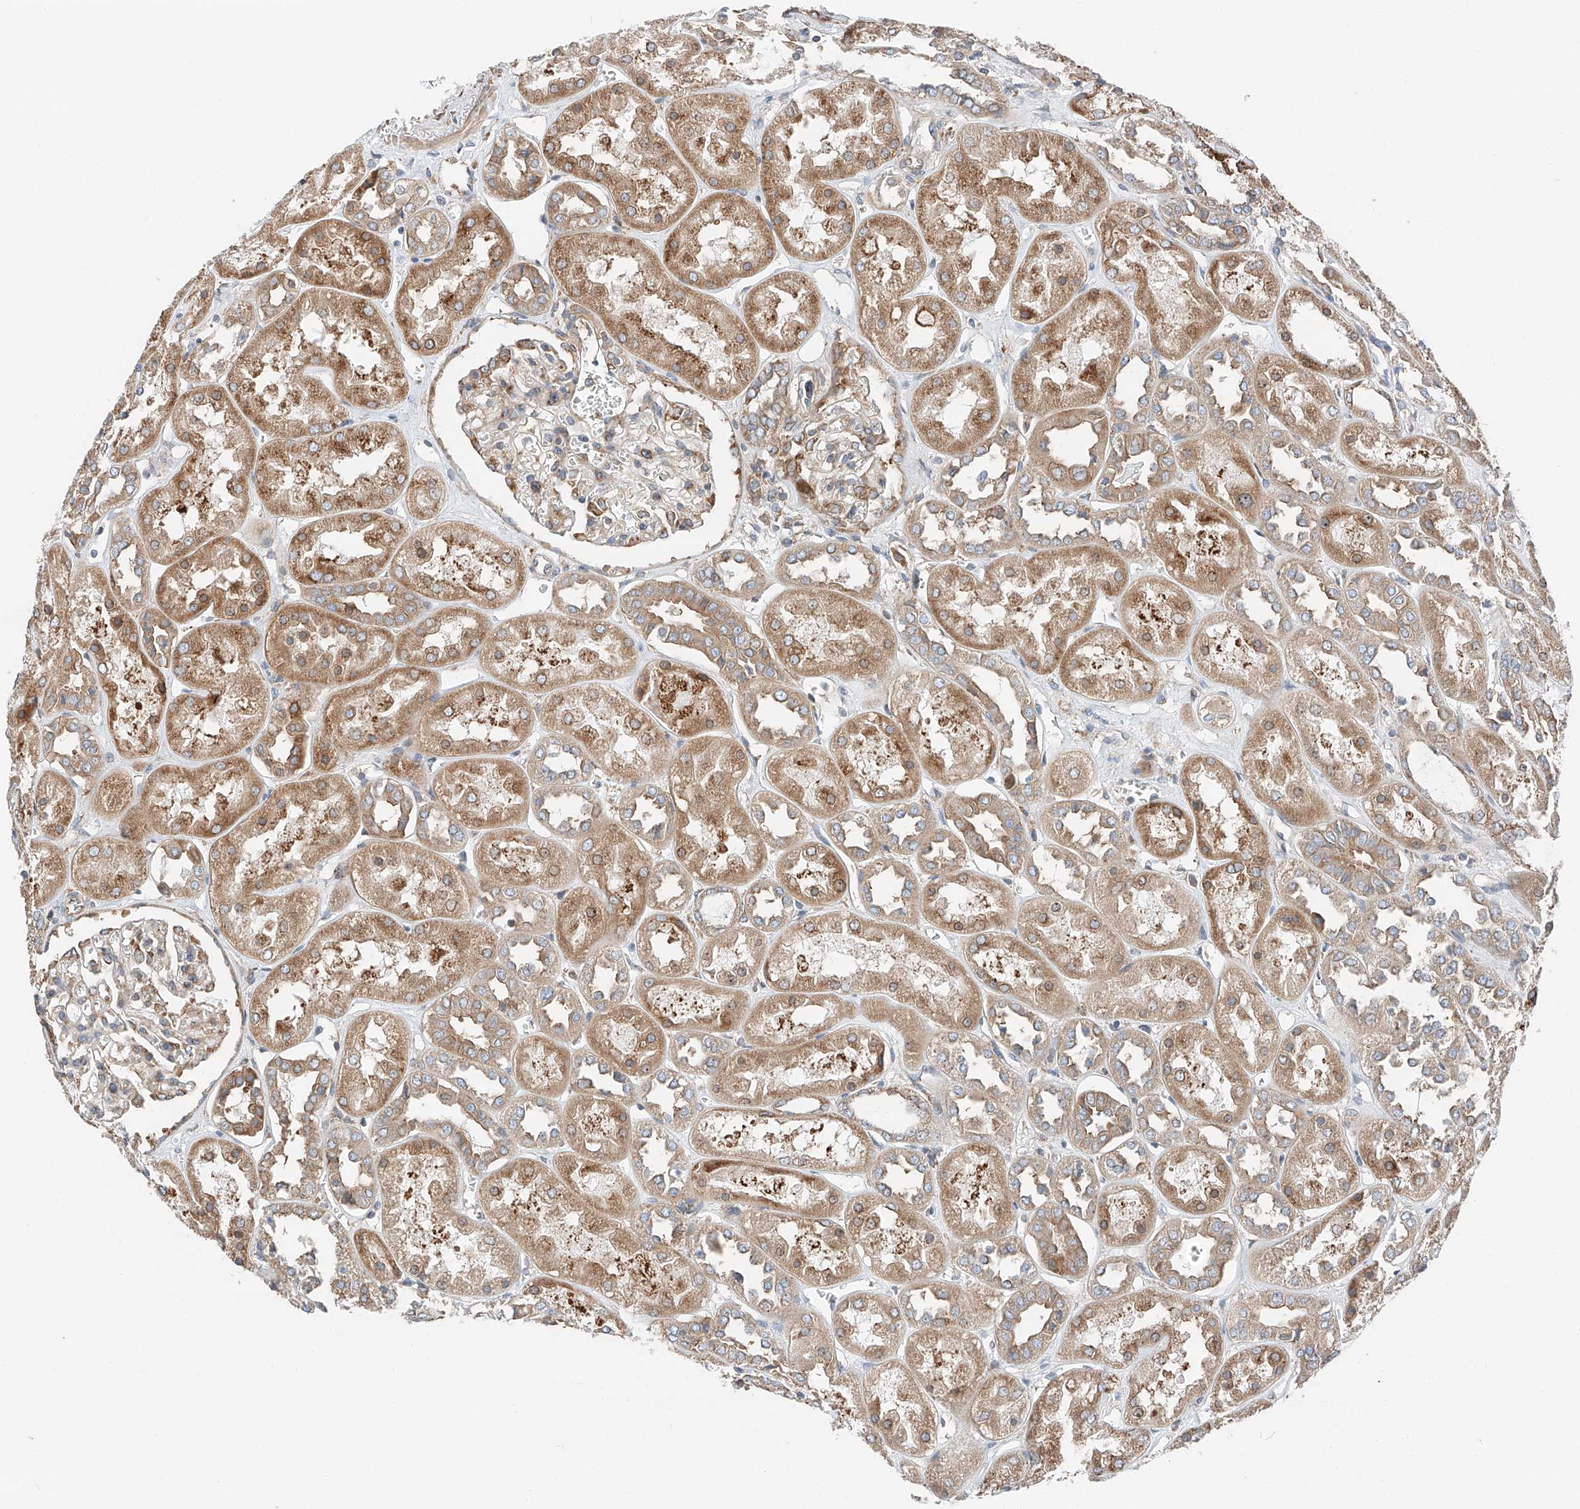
{"staining": {"intensity": "weak", "quantity": "25%-75%", "location": "cytoplasmic/membranous"}, "tissue": "kidney", "cell_type": "Cells in glomeruli", "image_type": "normal", "snomed": [{"axis": "morphology", "description": "Normal tissue, NOS"}, {"axis": "topography", "description": "Kidney"}], "caption": "Kidney stained for a protein reveals weak cytoplasmic/membranous positivity in cells in glomeruli. The staining was performed using DAB (3,3'-diaminobenzidine), with brown indicating positive protein expression. Nuclei are stained blue with hematoxylin.", "gene": "ZC3H15", "patient": {"sex": "male", "age": 70}}